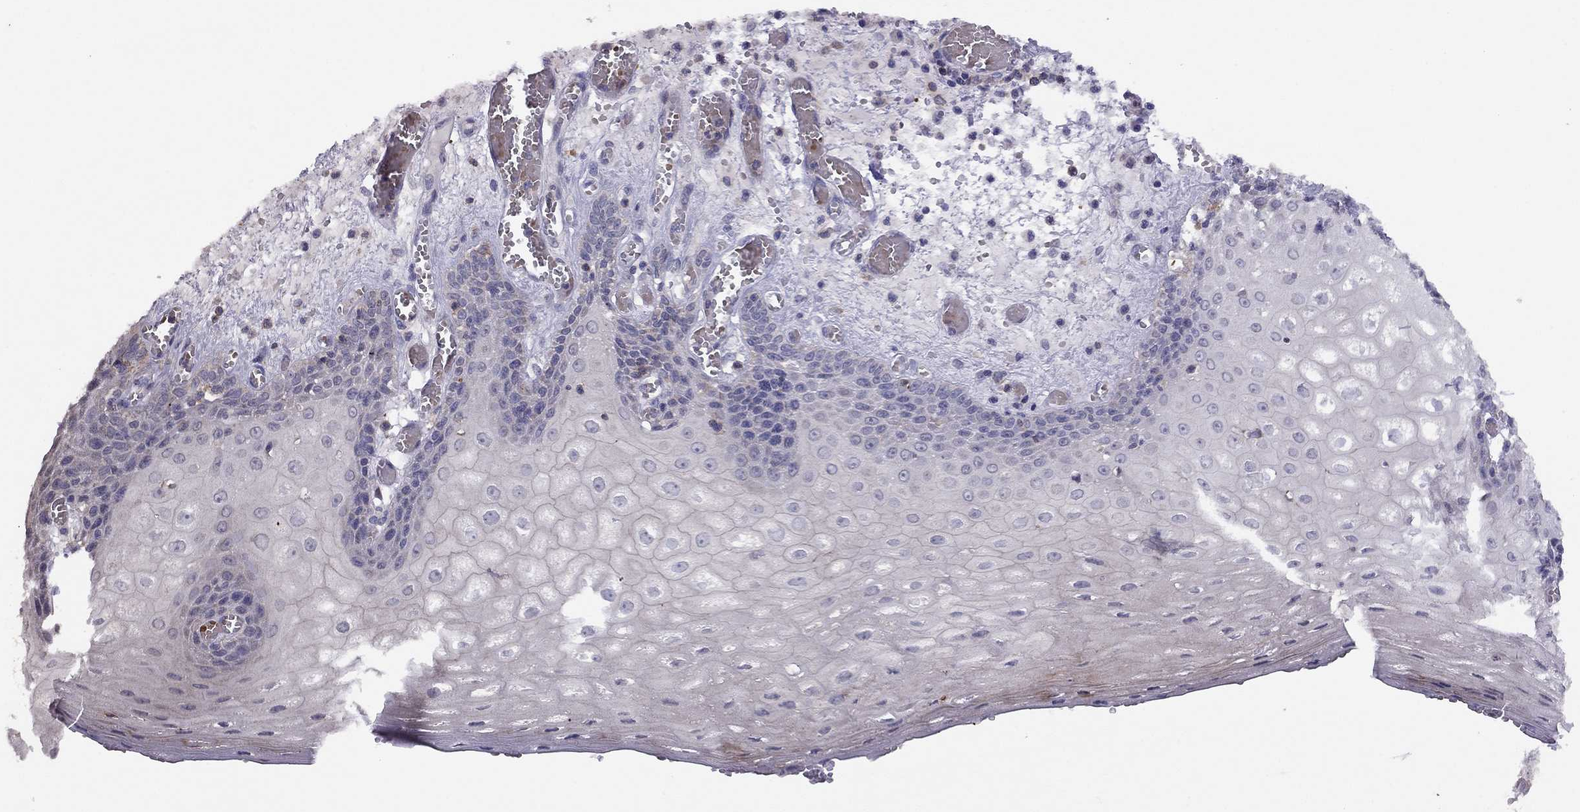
{"staining": {"intensity": "negative", "quantity": "none", "location": "none"}, "tissue": "esophagus", "cell_type": "Squamous epithelial cells", "image_type": "normal", "snomed": [{"axis": "morphology", "description": "Normal tissue, NOS"}, {"axis": "topography", "description": "Esophagus"}], "caption": "Immunohistochemistry image of unremarkable esophagus stained for a protein (brown), which demonstrates no expression in squamous epithelial cells.", "gene": "CITED1", "patient": {"sex": "male", "age": 58}}